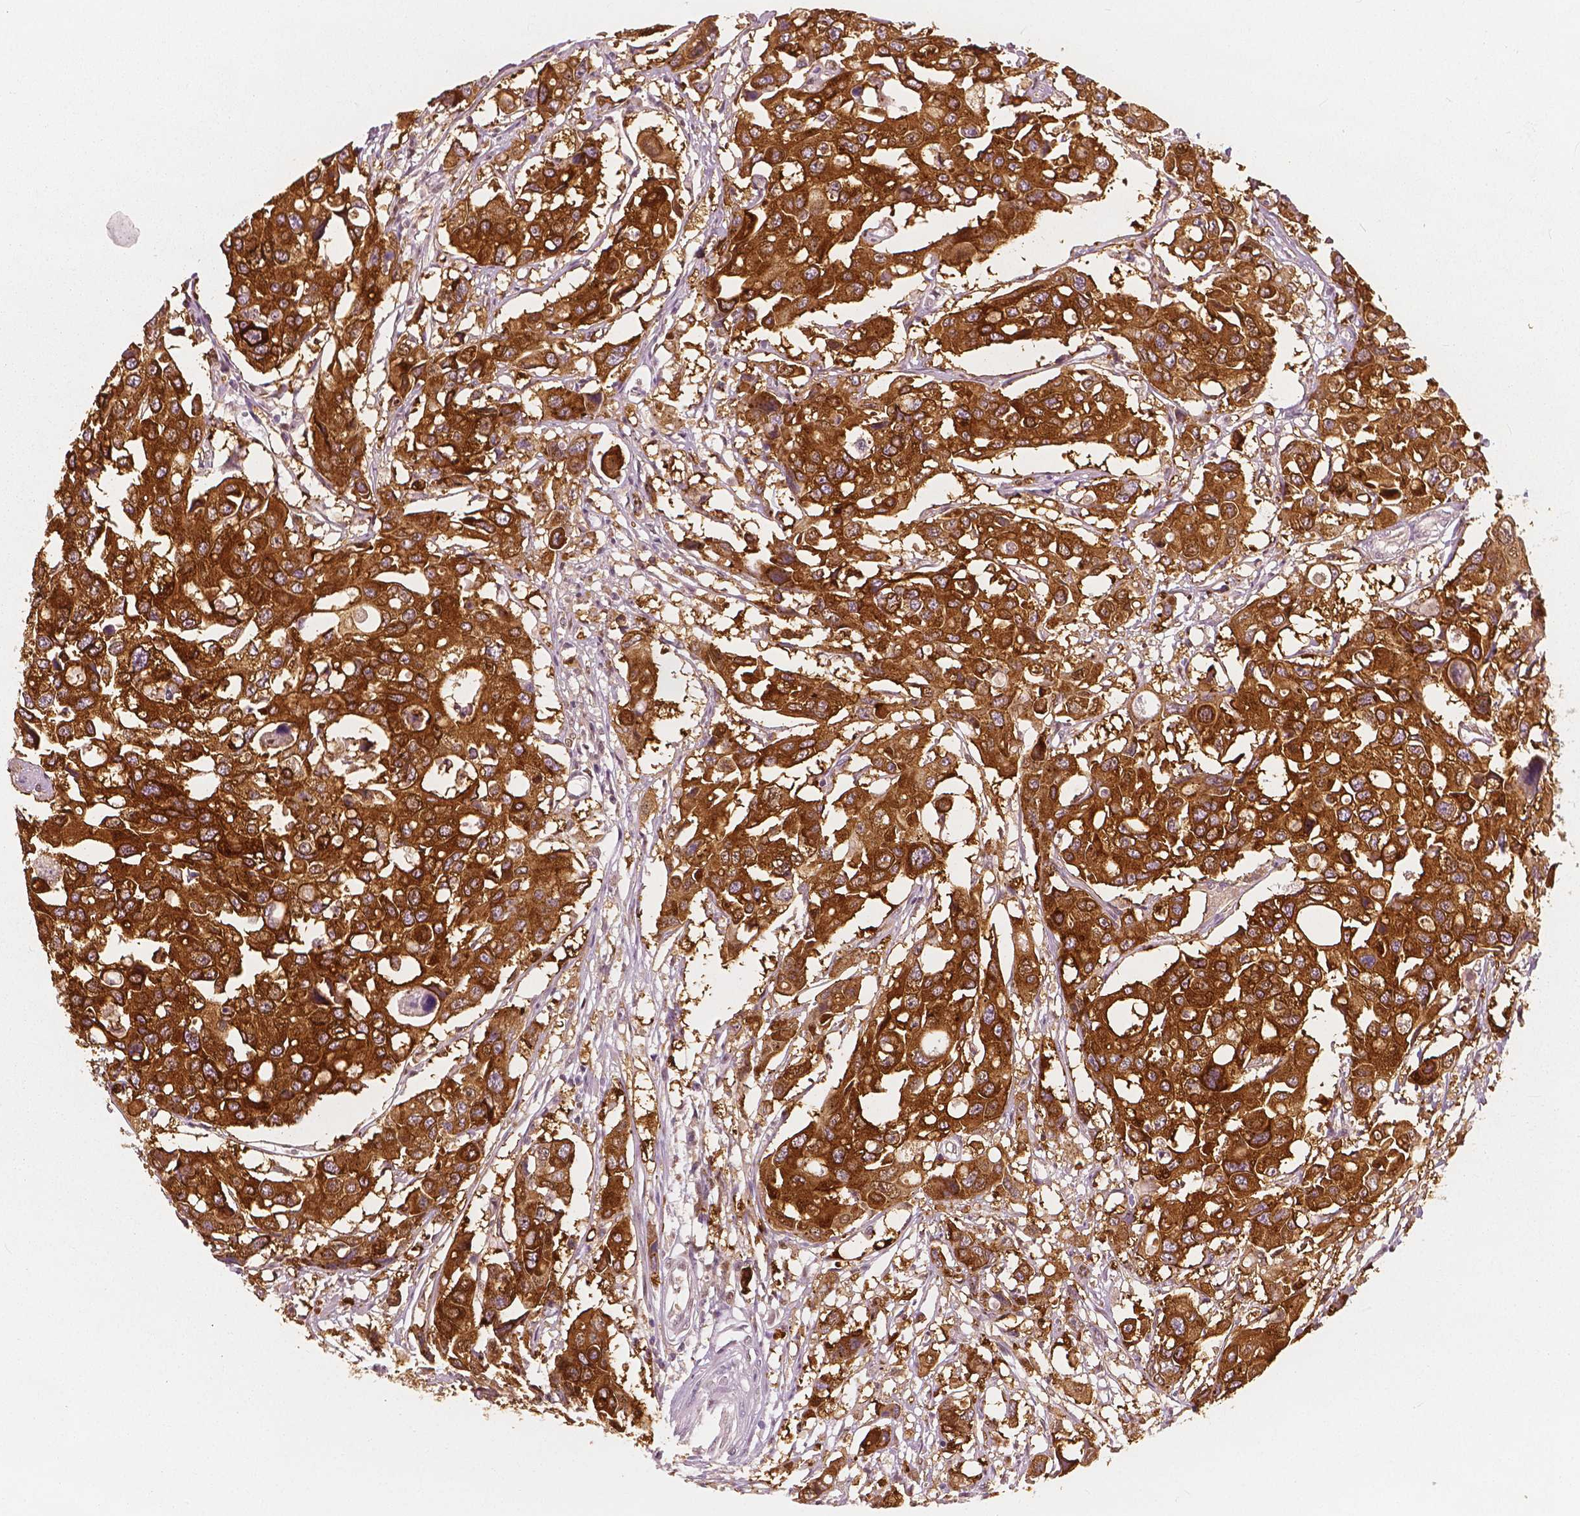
{"staining": {"intensity": "strong", "quantity": ">75%", "location": "cytoplasmic/membranous,nuclear"}, "tissue": "colorectal cancer", "cell_type": "Tumor cells", "image_type": "cancer", "snomed": [{"axis": "morphology", "description": "Adenocarcinoma, NOS"}, {"axis": "topography", "description": "Colon"}], "caption": "Approximately >75% of tumor cells in human adenocarcinoma (colorectal) reveal strong cytoplasmic/membranous and nuclear protein positivity as visualized by brown immunohistochemical staining.", "gene": "SQSTM1", "patient": {"sex": "male", "age": 77}}